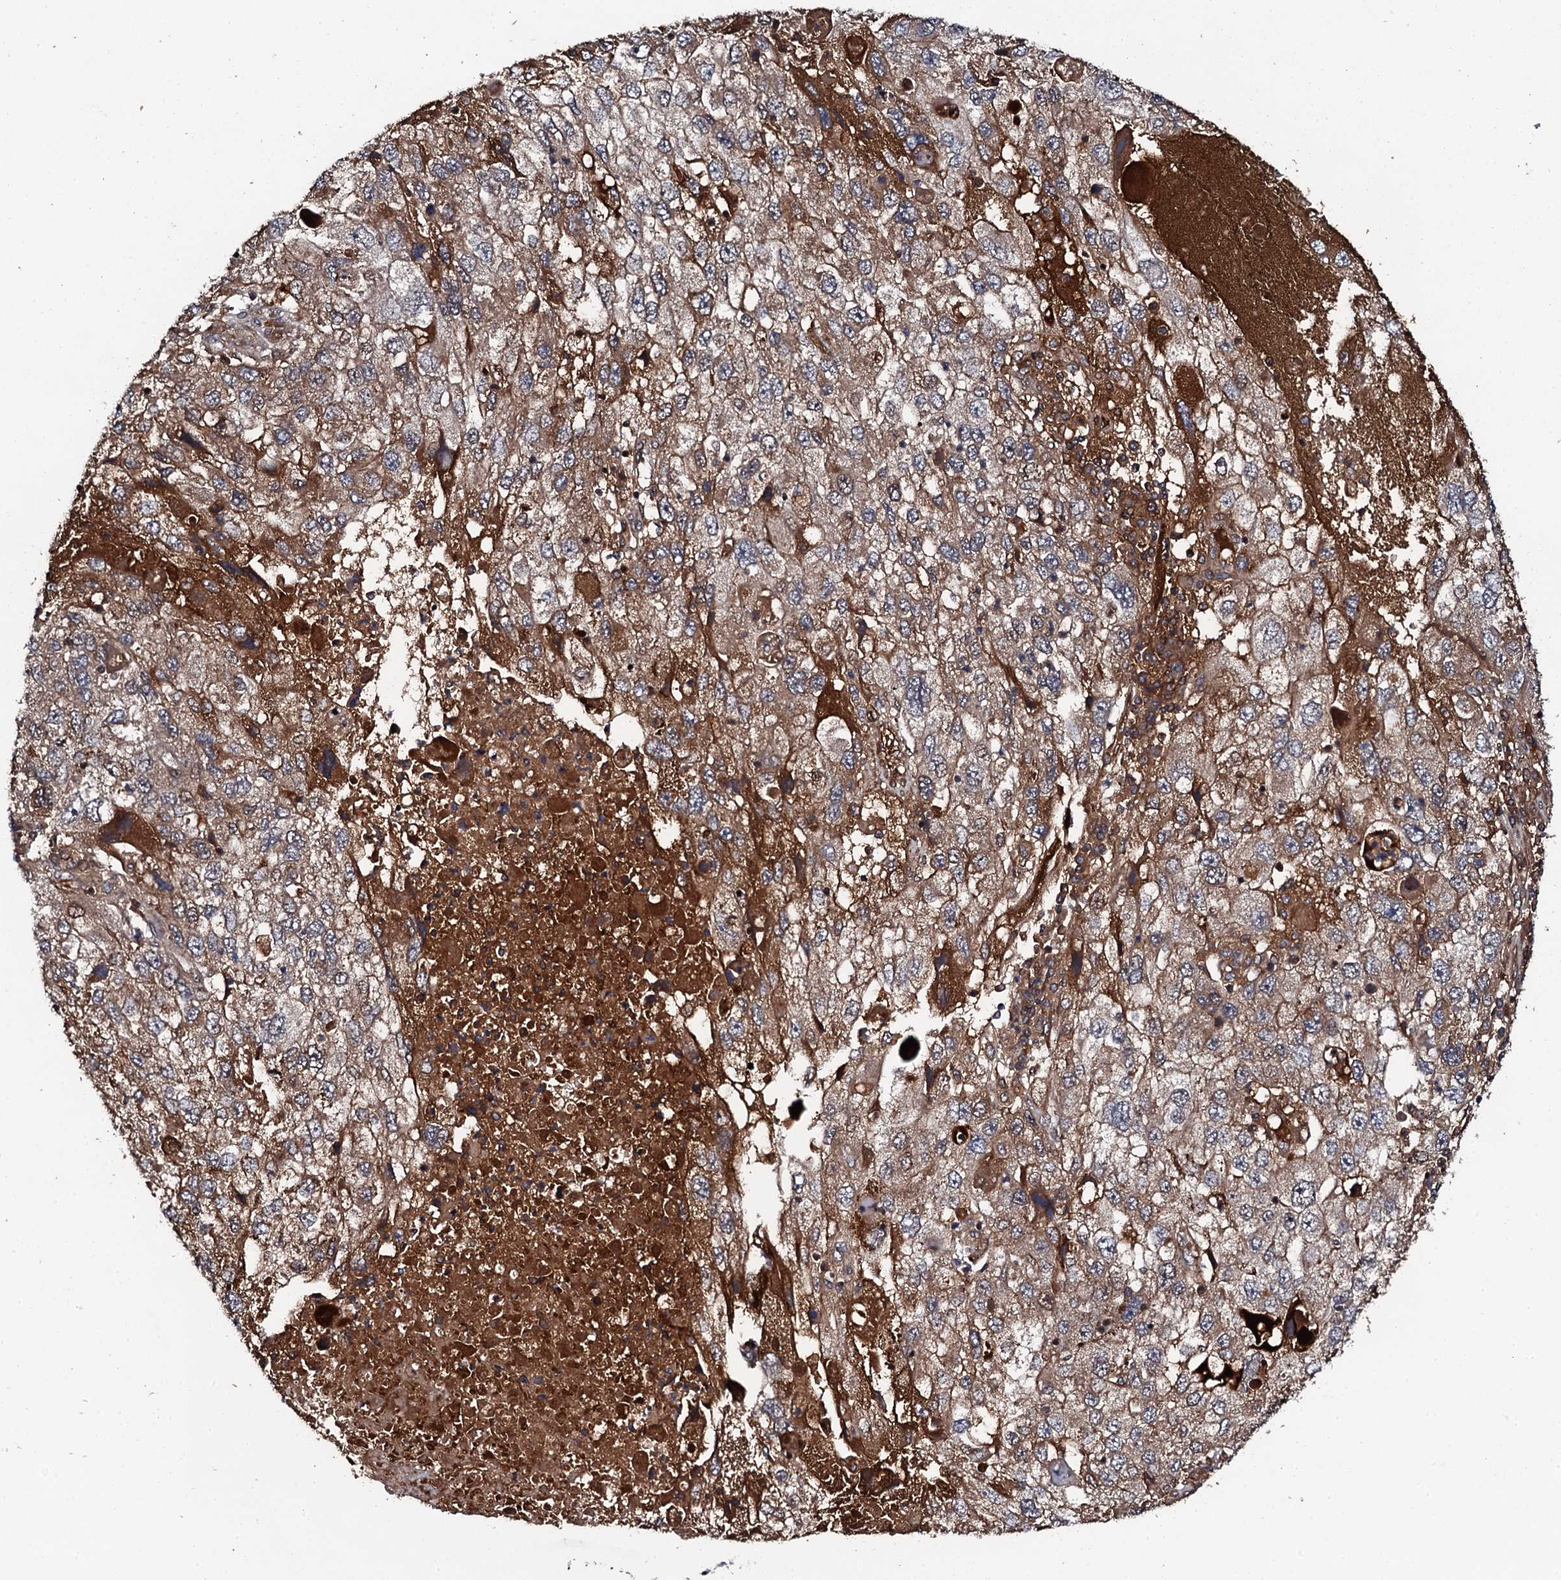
{"staining": {"intensity": "weak", "quantity": "25%-75%", "location": "cytoplasmic/membranous"}, "tissue": "endometrial cancer", "cell_type": "Tumor cells", "image_type": "cancer", "snomed": [{"axis": "morphology", "description": "Adenocarcinoma, NOS"}, {"axis": "topography", "description": "Endometrium"}], "caption": "Immunohistochemical staining of adenocarcinoma (endometrial) displays weak cytoplasmic/membranous protein staining in approximately 25%-75% of tumor cells. Using DAB (3,3'-diaminobenzidine) (brown) and hematoxylin (blue) stains, captured at high magnification using brightfield microscopy.", "gene": "FAM111A", "patient": {"sex": "female", "age": 49}}